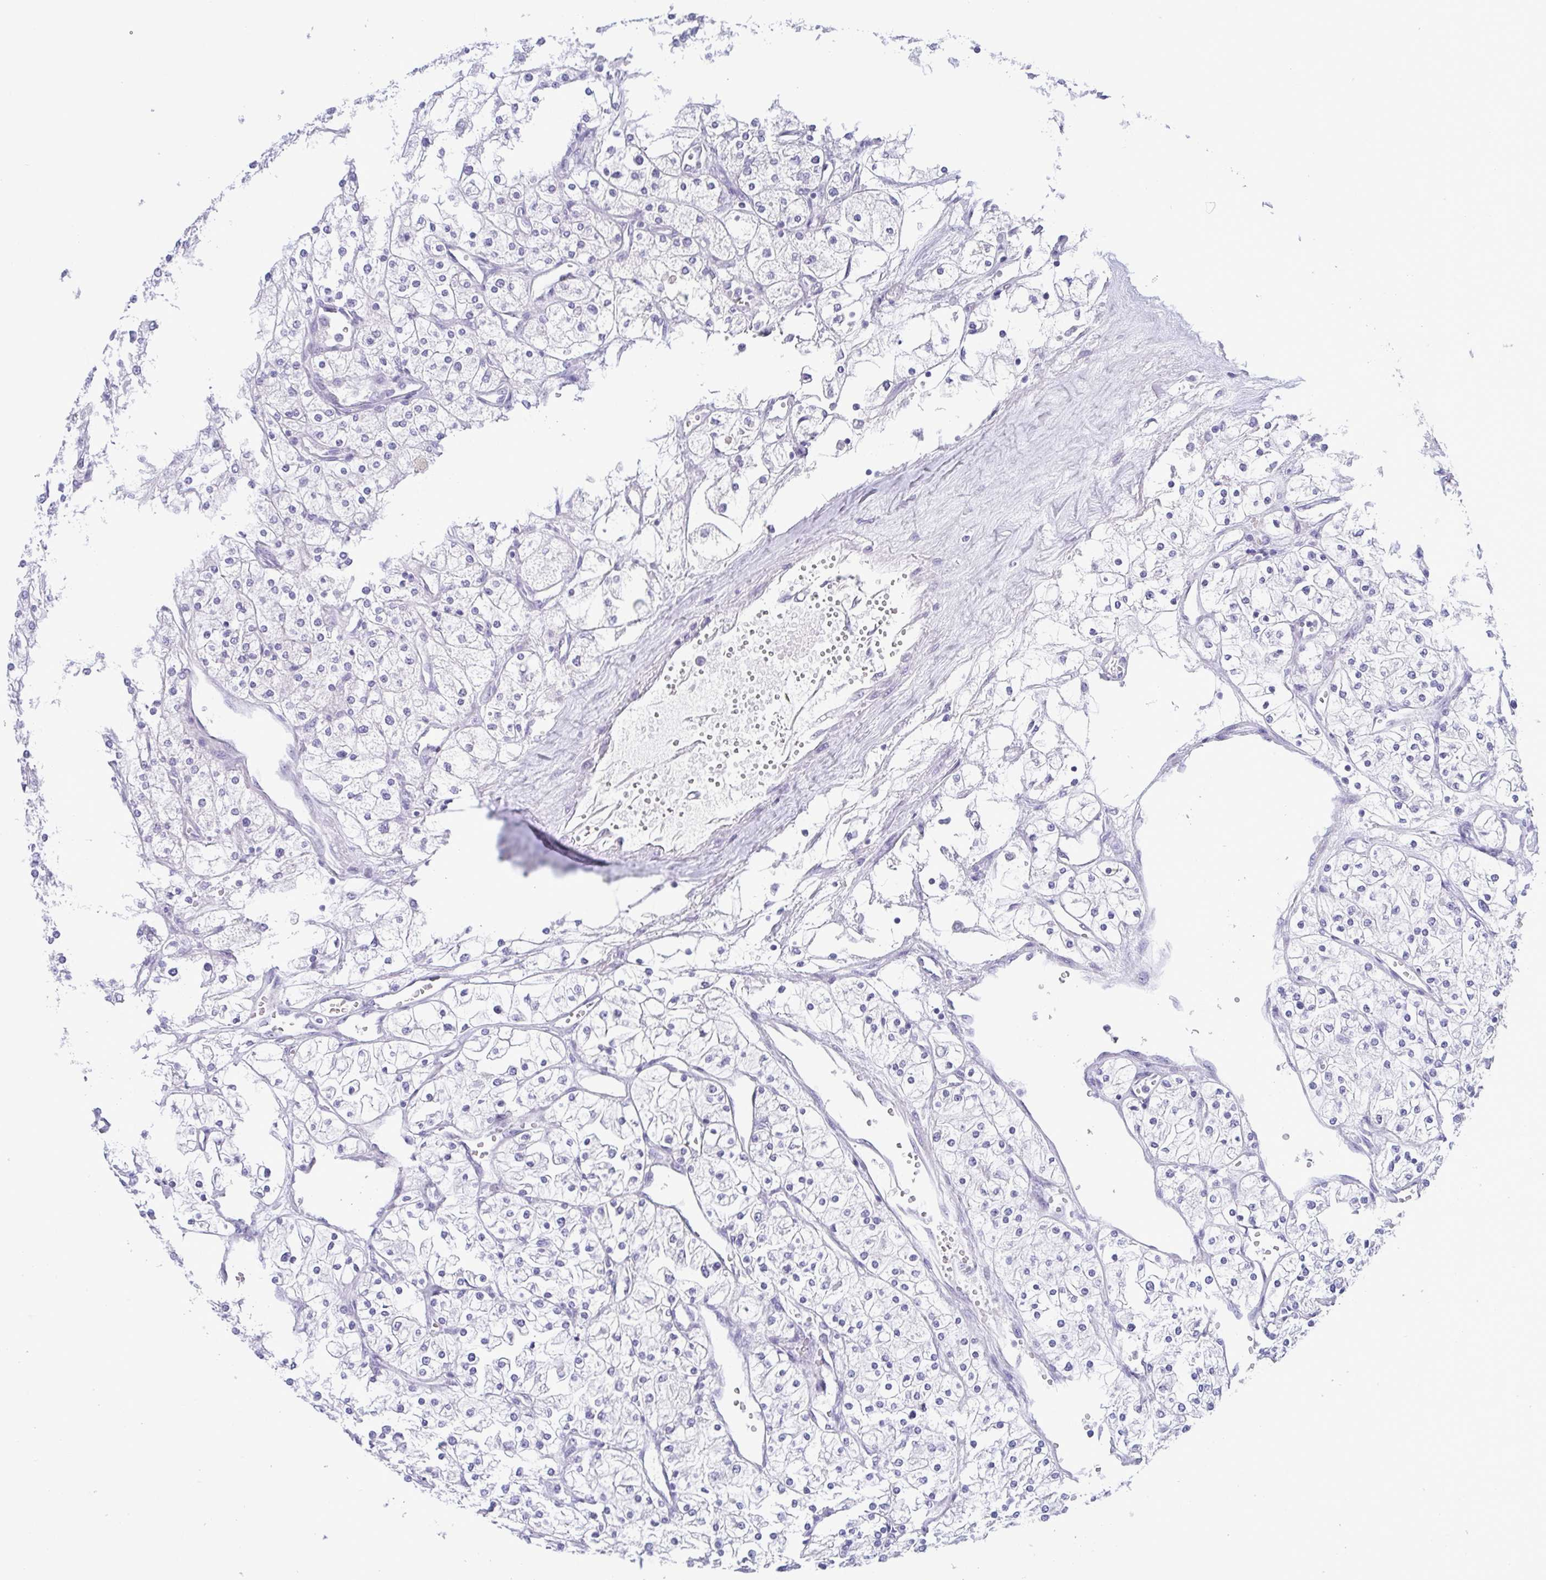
{"staining": {"intensity": "negative", "quantity": "none", "location": "none"}, "tissue": "renal cancer", "cell_type": "Tumor cells", "image_type": "cancer", "snomed": [{"axis": "morphology", "description": "Adenocarcinoma, NOS"}, {"axis": "topography", "description": "Kidney"}], "caption": "Micrograph shows no protein expression in tumor cells of adenocarcinoma (renal) tissue. (DAB immunohistochemistry with hematoxylin counter stain).", "gene": "BZW1", "patient": {"sex": "male", "age": 80}}